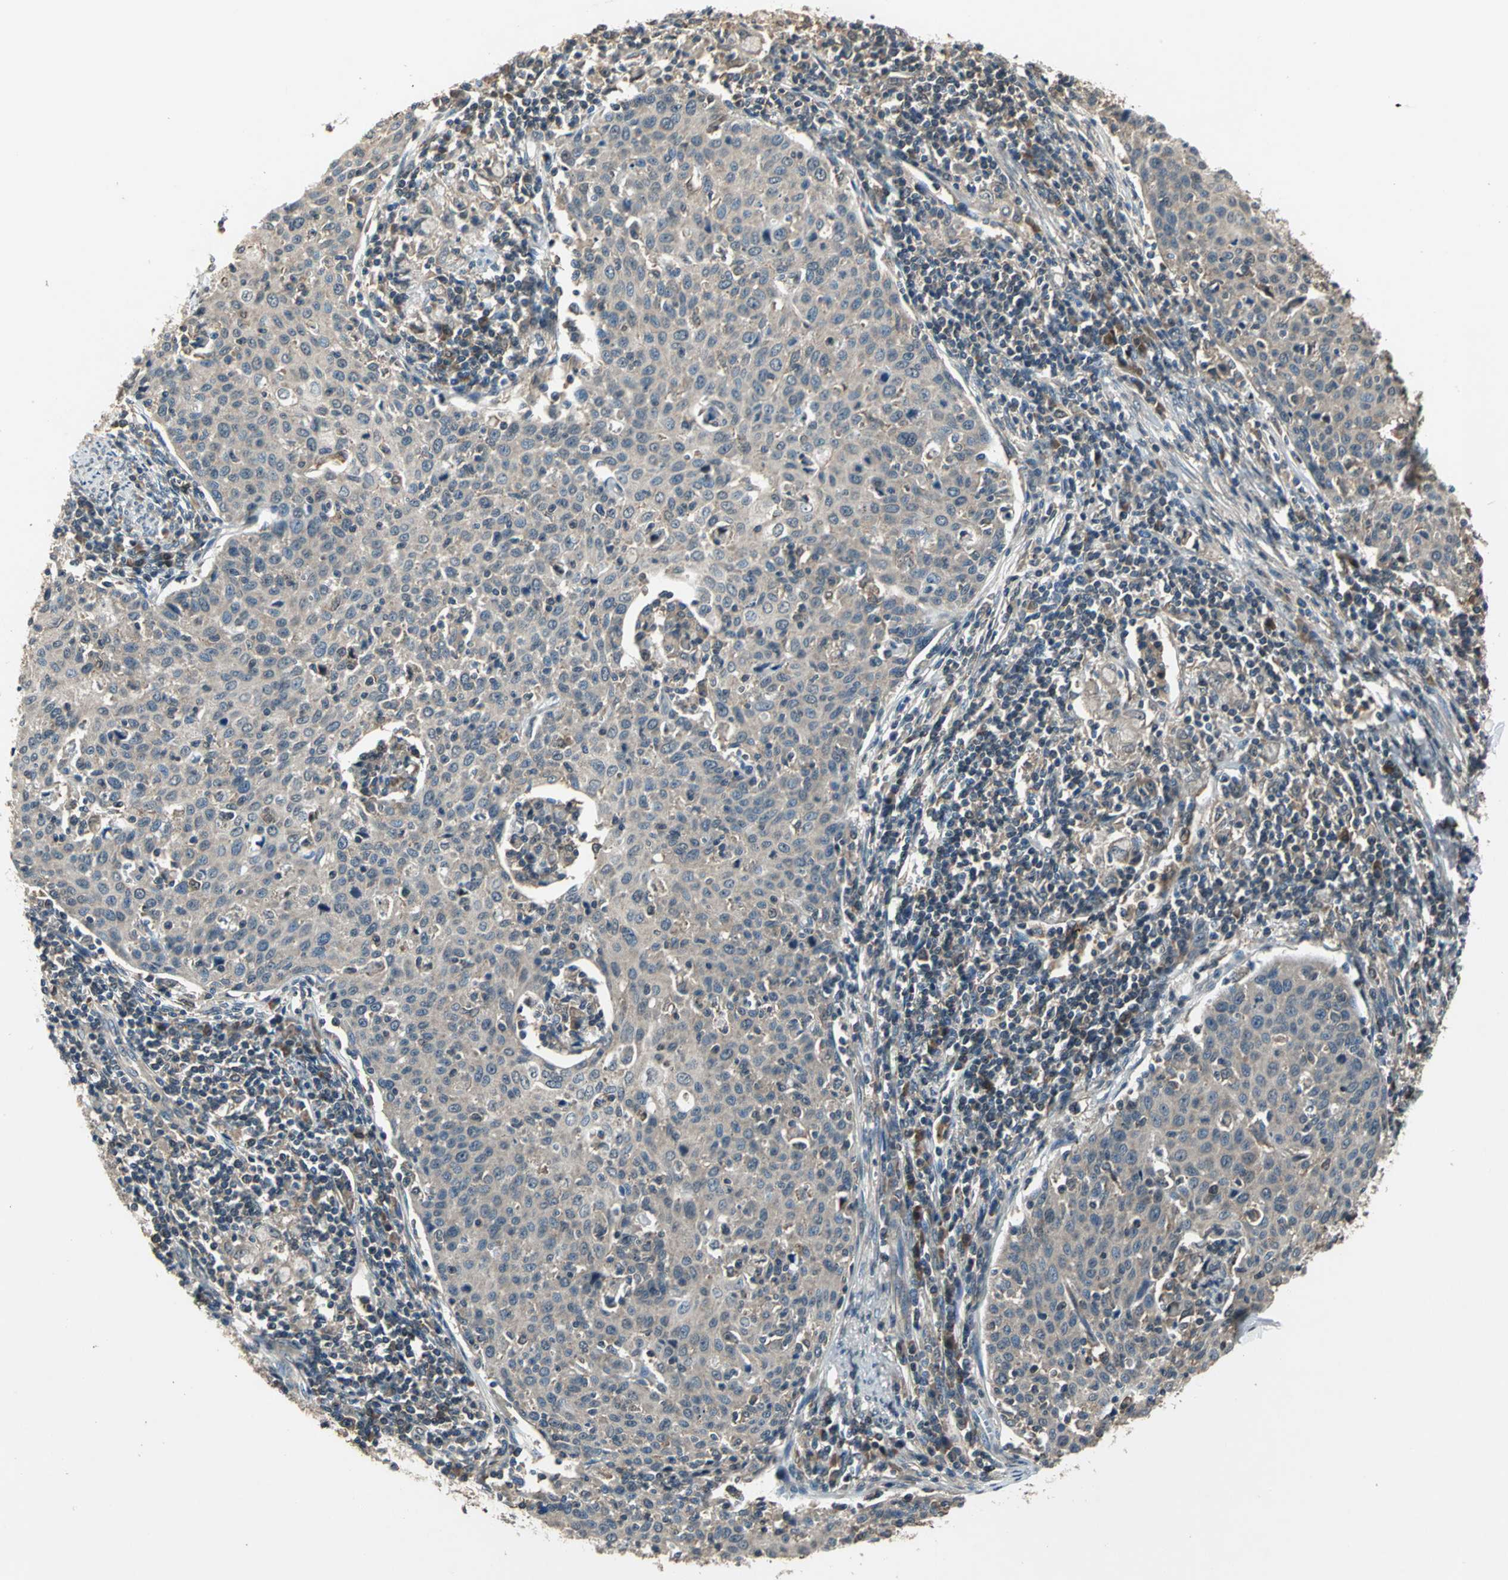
{"staining": {"intensity": "negative", "quantity": "none", "location": "none"}, "tissue": "cervical cancer", "cell_type": "Tumor cells", "image_type": "cancer", "snomed": [{"axis": "morphology", "description": "Squamous cell carcinoma, NOS"}, {"axis": "topography", "description": "Cervix"}], "caption": "DAB immunohistochemical staining of human cervical cancer reveals no significant expression in tumor cells.", "gene": "EIF2B2", "patient": {"sex": "female", "age": 38}}